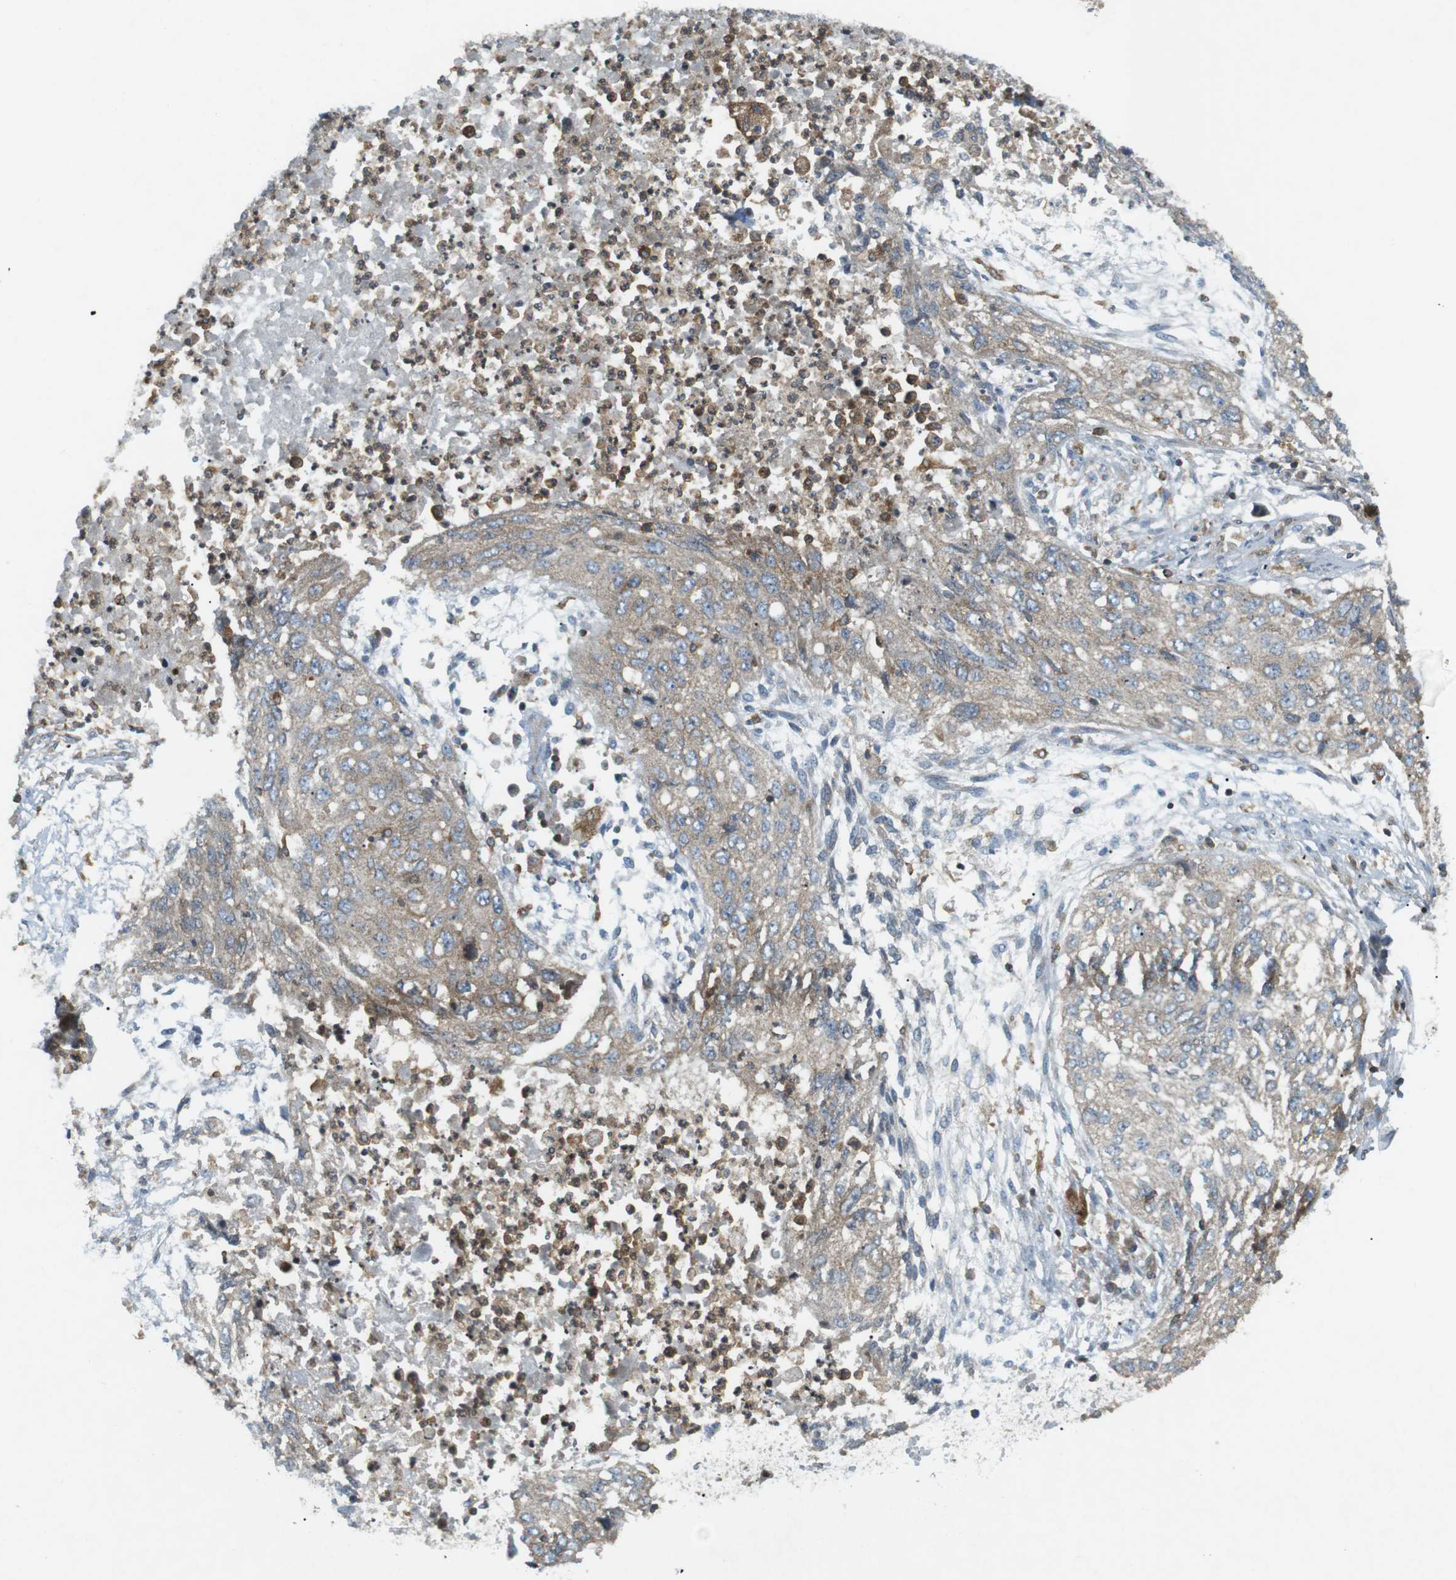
{"staining": {"intensity": "negative", "quantity": "none", "location": "none"}, "tissue": "lung cancer", "cell_type": "Tumor cells", "image_type": "cancer", "snomed": [{"axis": "morphology", "description": "Squamous cell carcinoma, NOS"}, {"axis": "topography", "description": "Lung"}], "caption": "Tumor cells are negative for protein expression in human lung cancer (squamous cell carcinoma).", "gene": "FLII", "patient": {"sex": "female", "age": 63}}